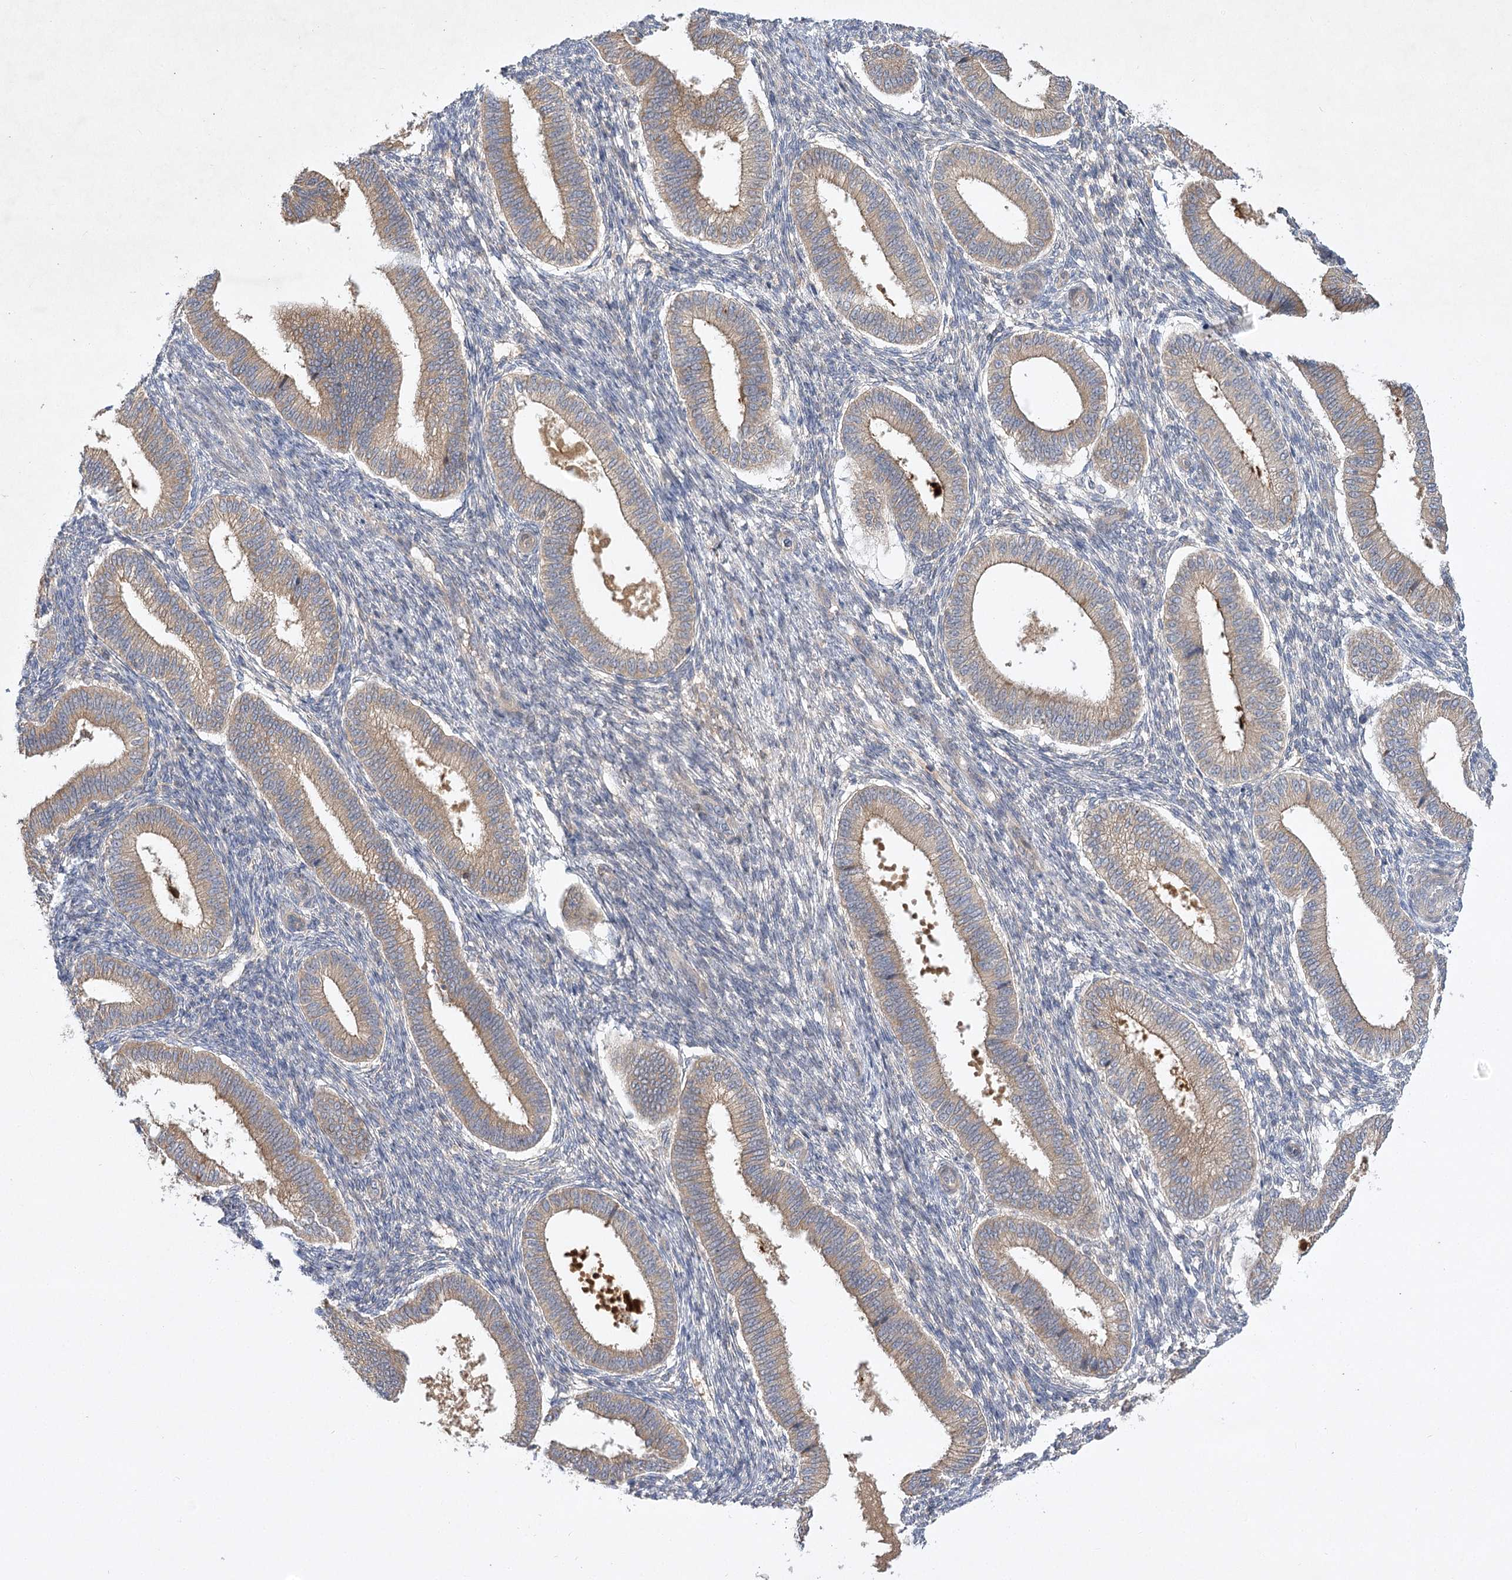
{"staining": {"intensity": "negative", "quantity": "none", "location": "none"}, "tissue": "endometrium", "cell_type": "Cells in endometrial stroma", "image_type": "normal", "snomed": [{"axis": "morphology", "description": "Normal tissue, NOS"}, {"axis": "topography", "description": "Endometrium"}], "caption": "High power microscopy image of an immunohistochemistry (IHC) micrograph of unremarkable endometrium, revealing no significant positivity in cells in endometrial stroma. (DAB IHC, high magnification).", "gene": "PYROXD1", "patient": {"sex": "female", "age": 39}}